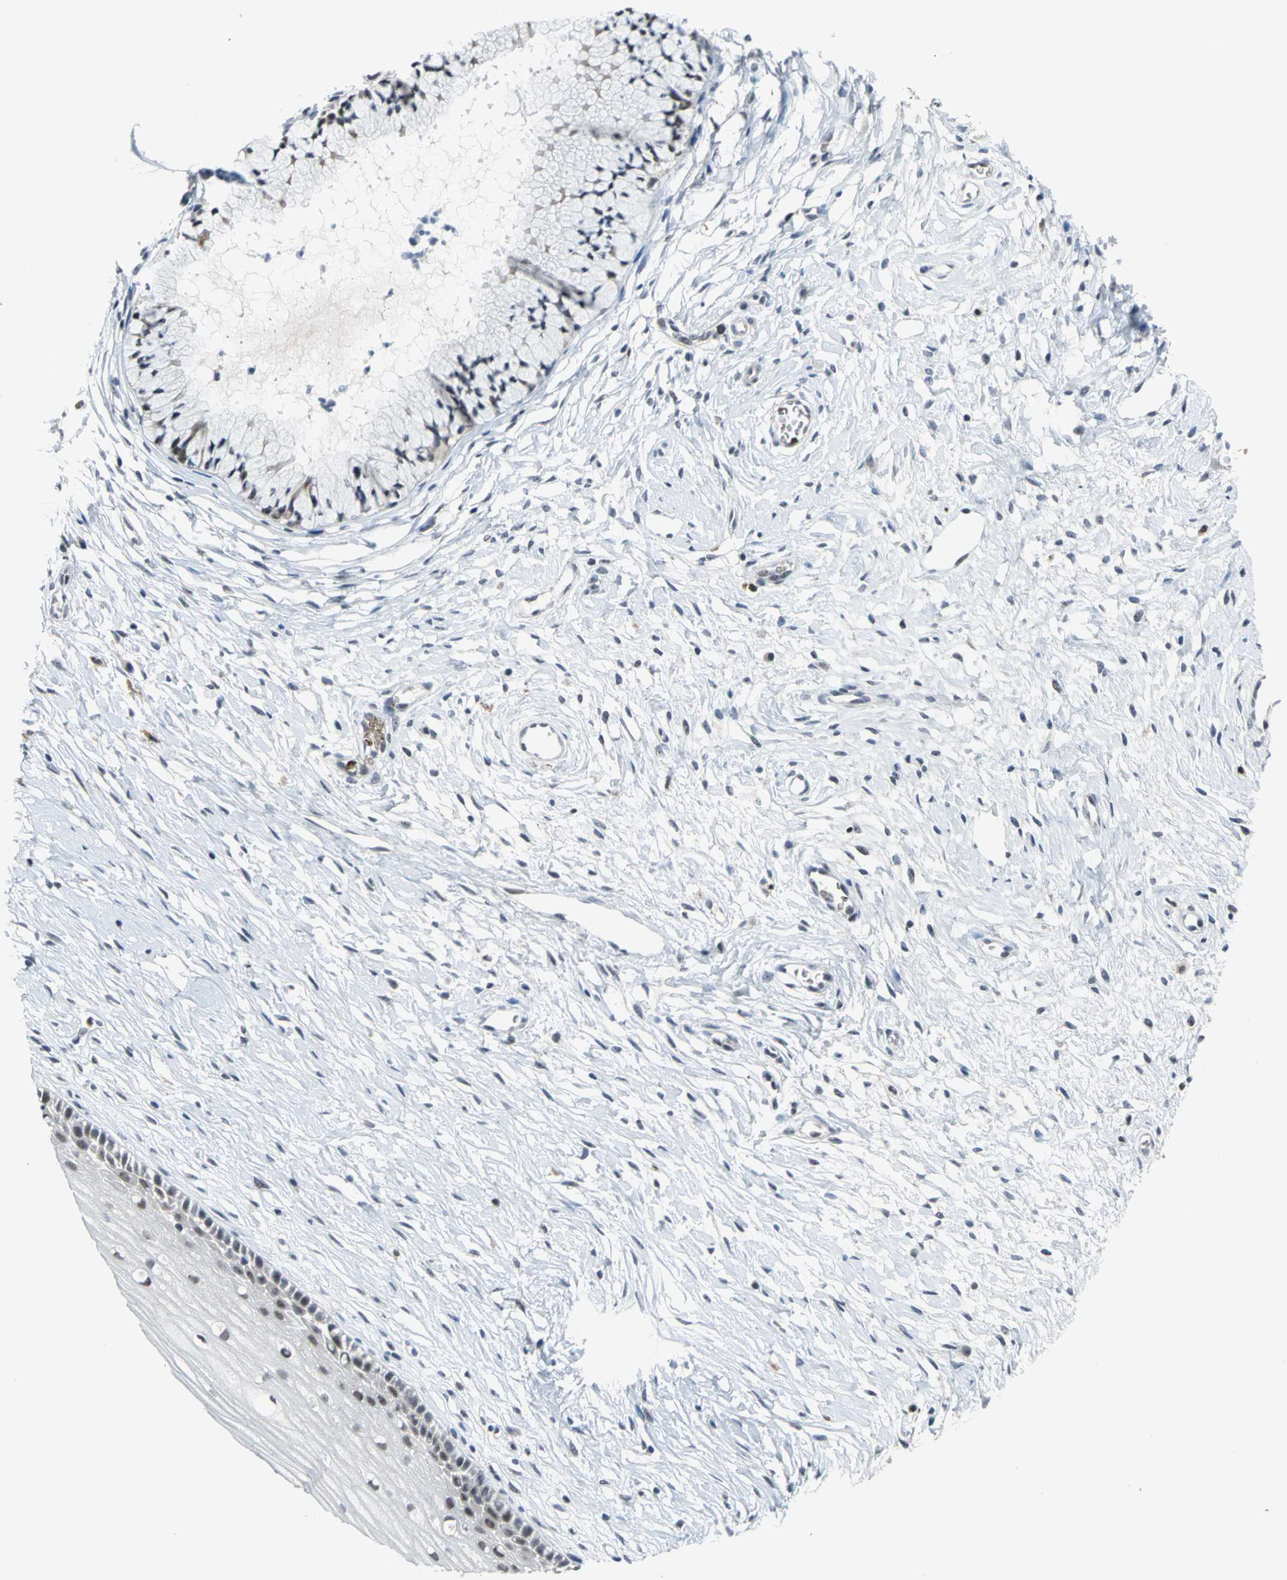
{"staining": {"intensity": "moderate", "quantity": "25%-75%", "location": "nuclear"}, "tissue": "cervix", "cell_type": "Glandular cells", "image_type": "normal", "snomed": [{"axis": "morphology", "description": "Normal tissue, NOS"}, {"axis": "topography", "description": "Cervix"}], "caption": "A brown stain labels moderate nuclear positivity of a protein in glandular cells of normal cervix. The staining was performed using DAB, with brown indicating positive protein expression. Nuclei are stained blue with hematoxylin.", "gene": "GLI3", "patient": {"sex": "female", "age": 46}}